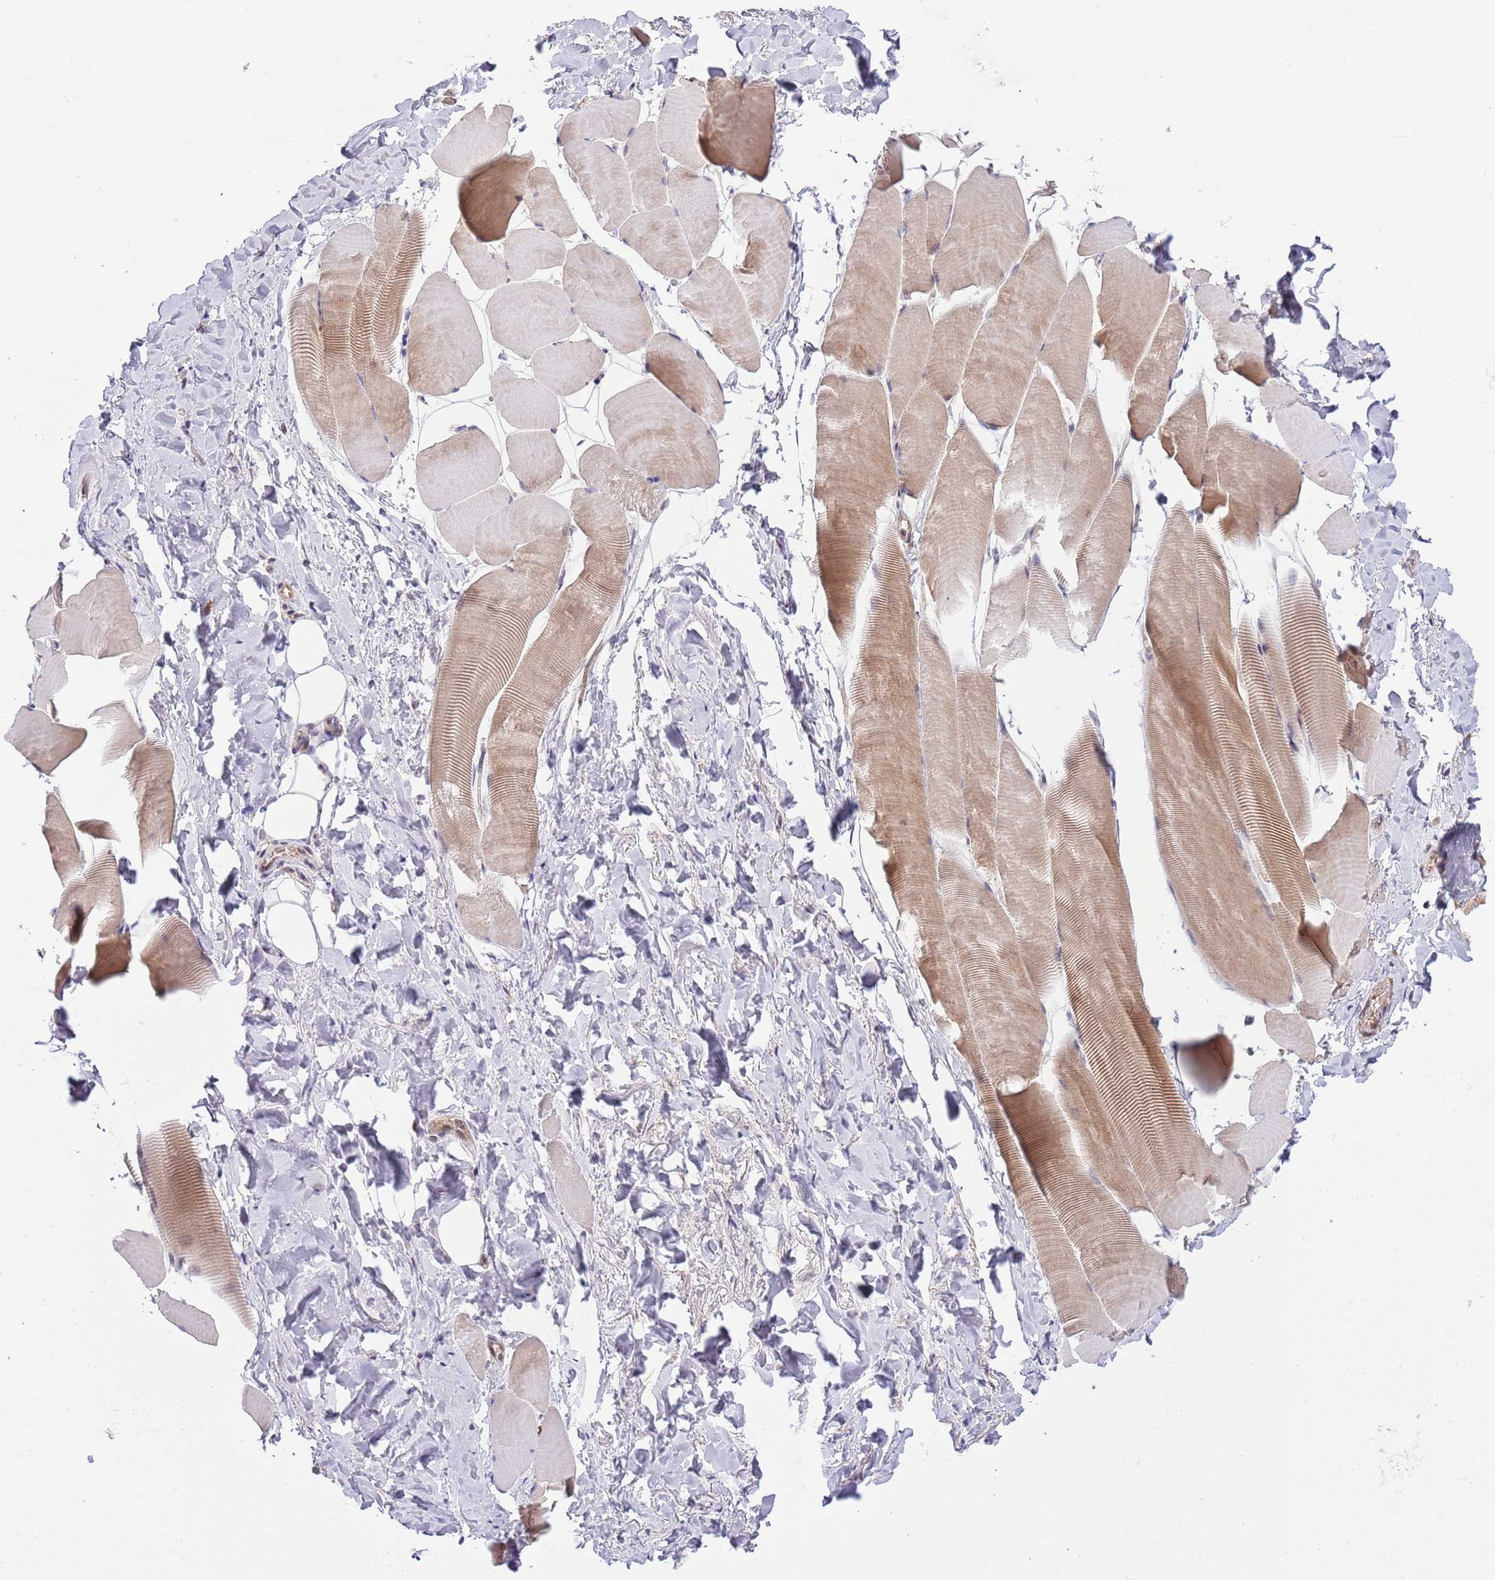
{"staining": {"intensity": "moderate", "quantity": "<25%", "location": "cytoplasmic/membranous"}, "tissue": "skeletal muscle", "cell_type": "Myocytes", "image_type": "normal", "snomed": [{"axis": "morphology", "description": "Normal tissue, NOS"}, {"axis": "topography", "description": "Skeletal muscle"}], "caption": "Skeletal muscle stained with a brown dye displays moderate cytoplasmic/membranous positive expression in approximately <25% of myocytes.", "gene": "PRR16", "patient": {"sex": "male", "age": 25}}